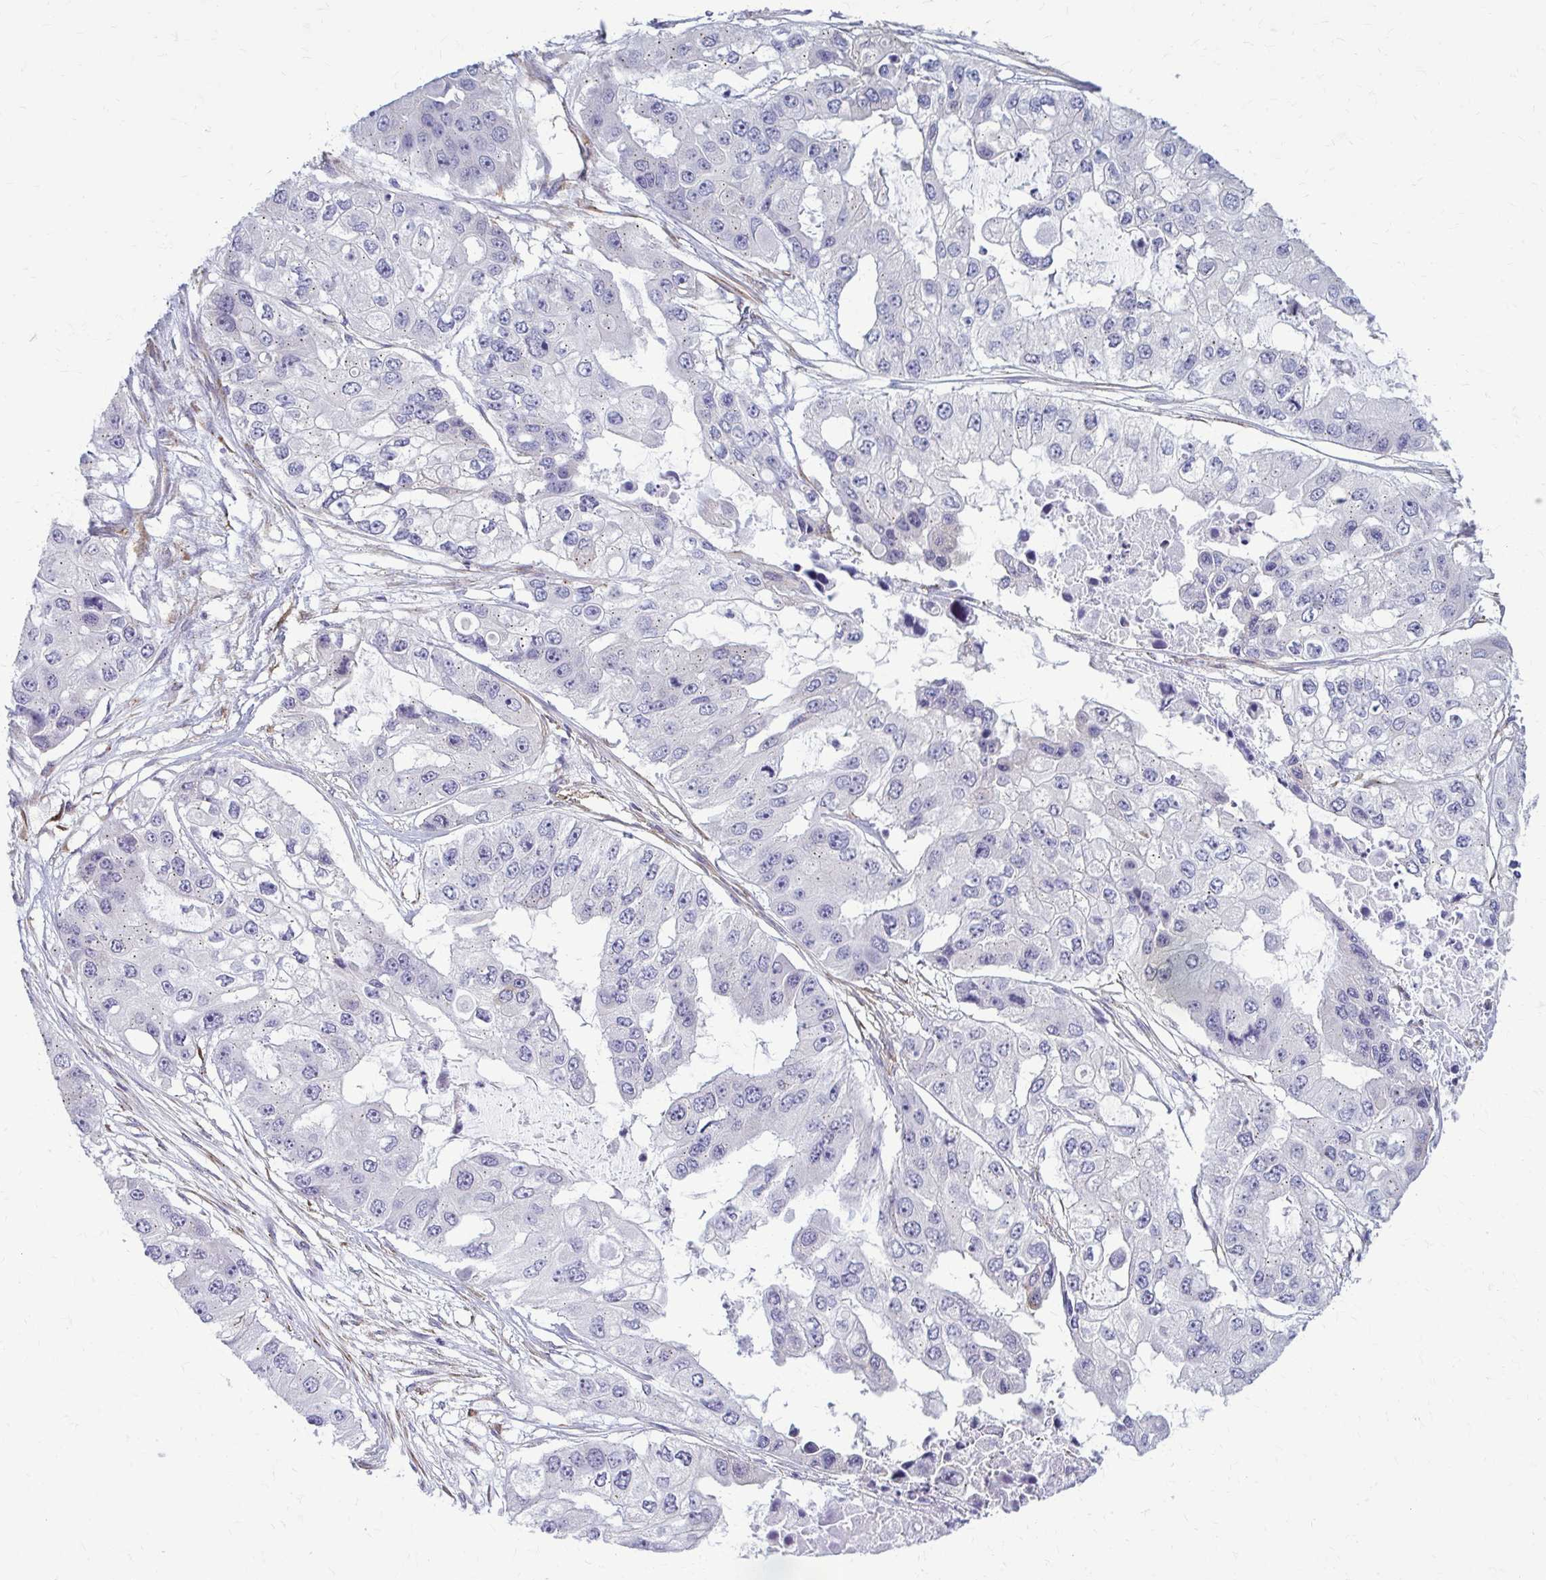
{"staining": {"intensity": "negative", "quantity": "none", "location": "none"}, "tissue": "ovarian cancer", "cell_type": "Tumor cells", "image_type": "cancer", "snomed": [{"axis": "morphology", "description": "Cystadenocarcinoma, serous, NOS"}, {"axis": "topography", "description": "Ovary"}], "caption": "An IHC histopathology image of ovarian serous cystadenocarcinoma is shown. There is no staining in tumor cells of ovarian serous cystadenocarcinoma.", "gene": "DEPP1", "patient": {"sex": "female", "age": 56}}